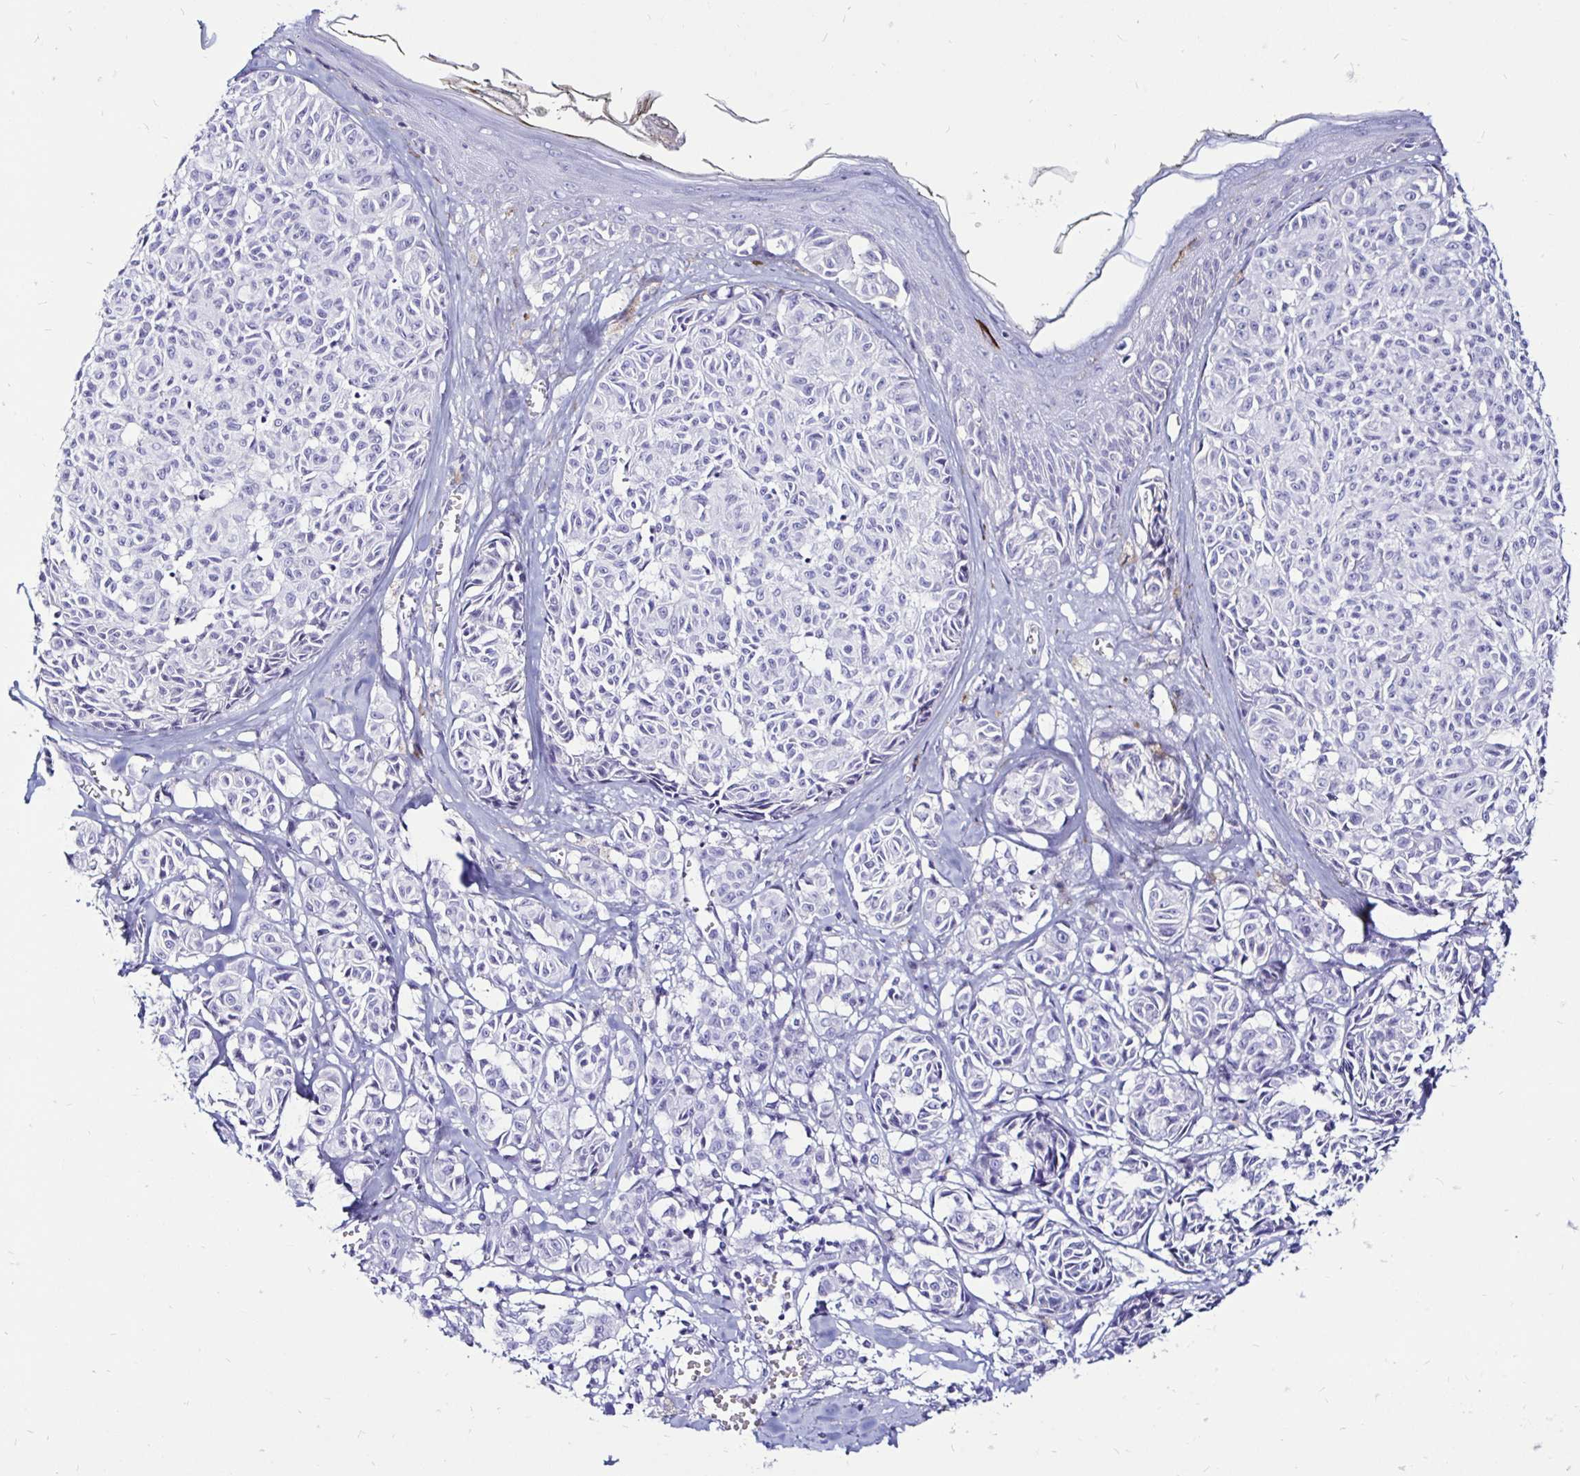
{"staining": {"intensity": "negative", "quantity": "none", "location": "none"}, "tissue": "melanoma", "cell_type": "Tumor cells", "image_type": "cancer", "snomed": [{"axis": "morphology", "description": "Malignant melanoma, NOS"}, {"axis": "topography", "description": "Skin"}], "caption": "Photomicrograph shows no significant protein staining in tumor cells of melanoma. The staining is performed using DAB brown chromogen with nuclei counter-stained in using hematoxylin.", "gene": "TIMP1", "patient": {"sex": "female", "age": 43}}